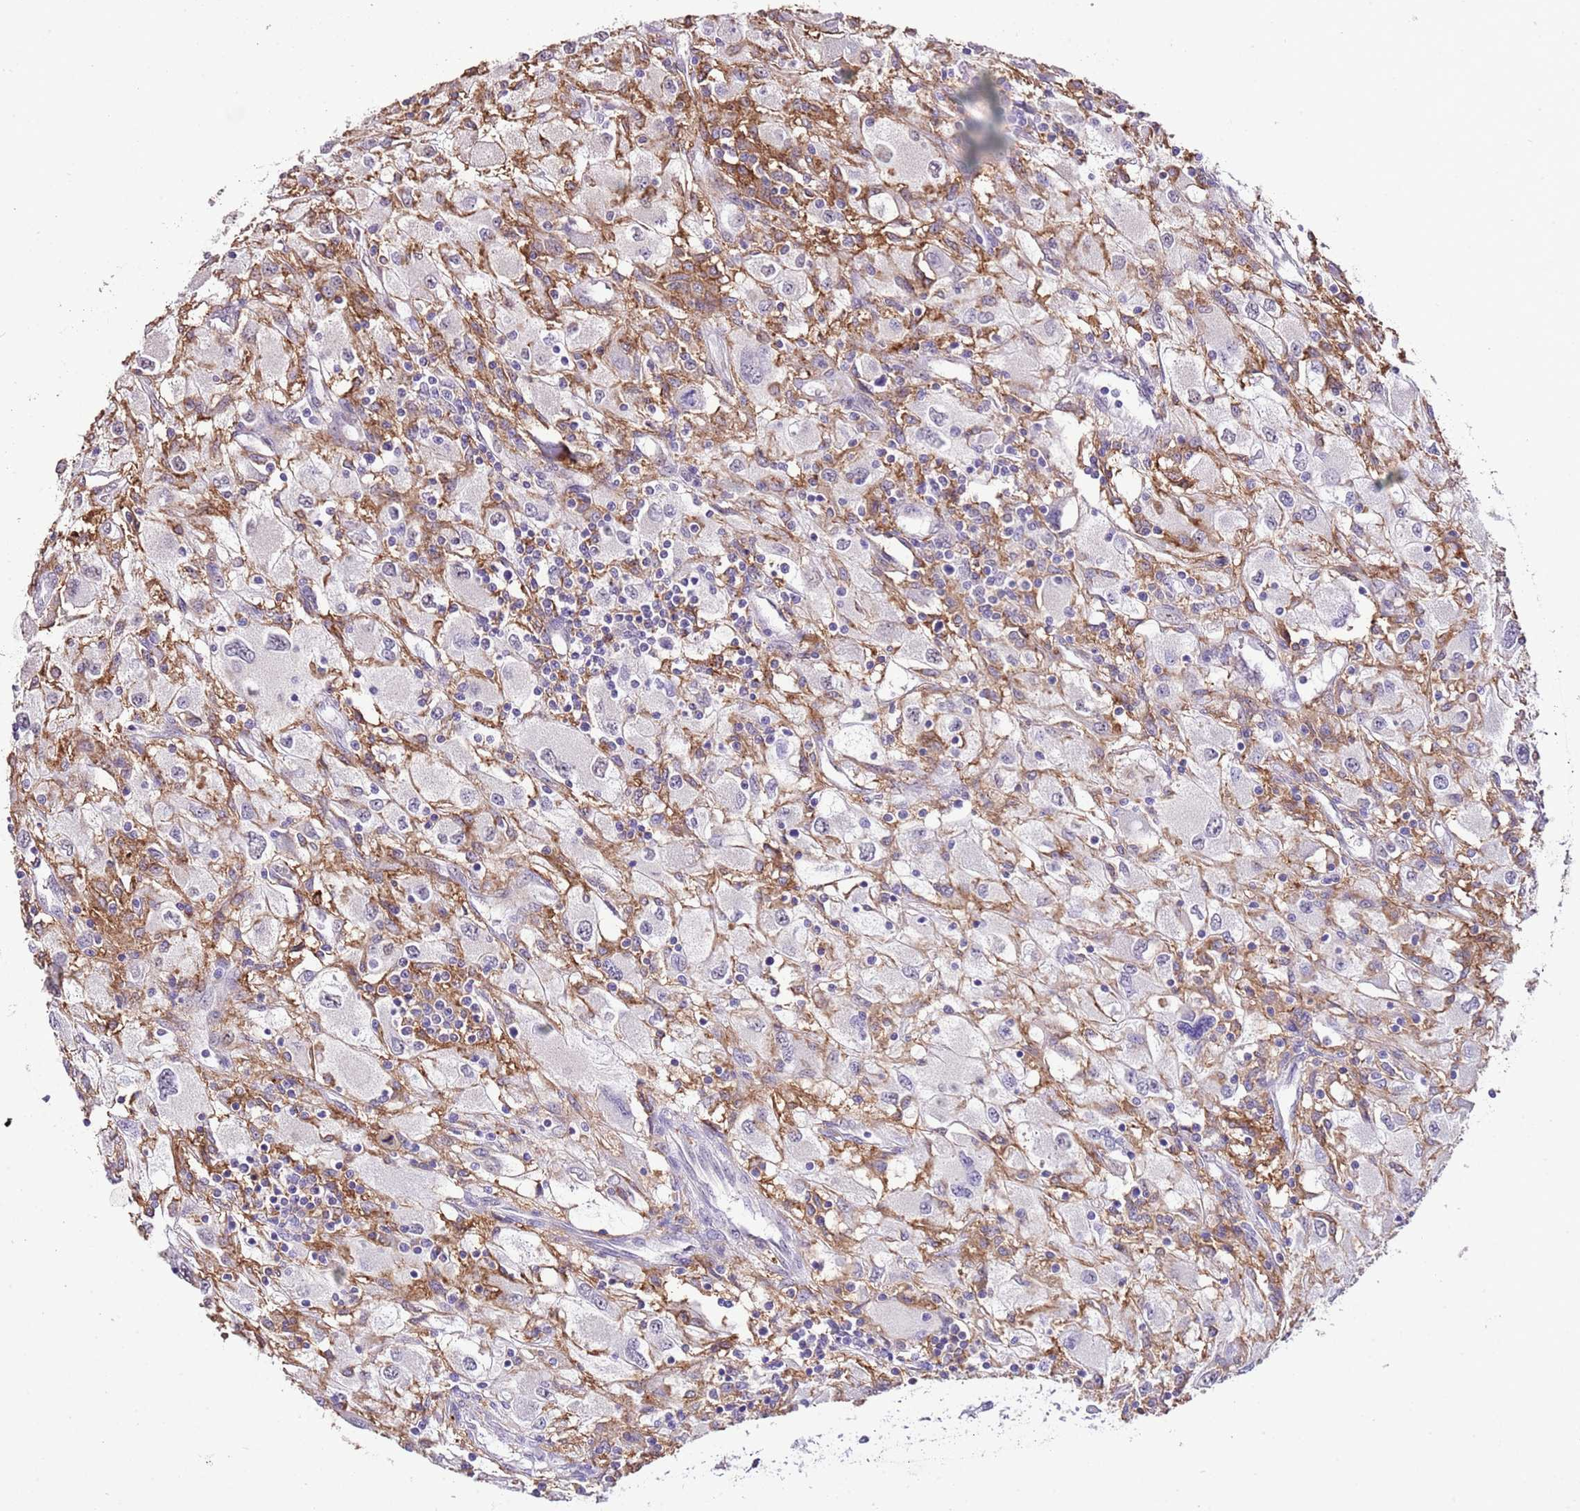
{"staining": {"intensity": "negative", "quantity": "none", "location": "none"}, "tissue": "renal cancer", "cell_type": "Tumor cells", "image_type": "cancer", "snomed": [{"axis": "morphology", "description": "Adenocarcinoma, NOS"}, {"axis": "topography", "description": "Kidney"}], "caption": "Immunohistochemical staining of renal cancer demonstrates no significant positivity in tumor cells.", "gene": "IZUMO4", "patient": {"sex": "female", "age": 67}}